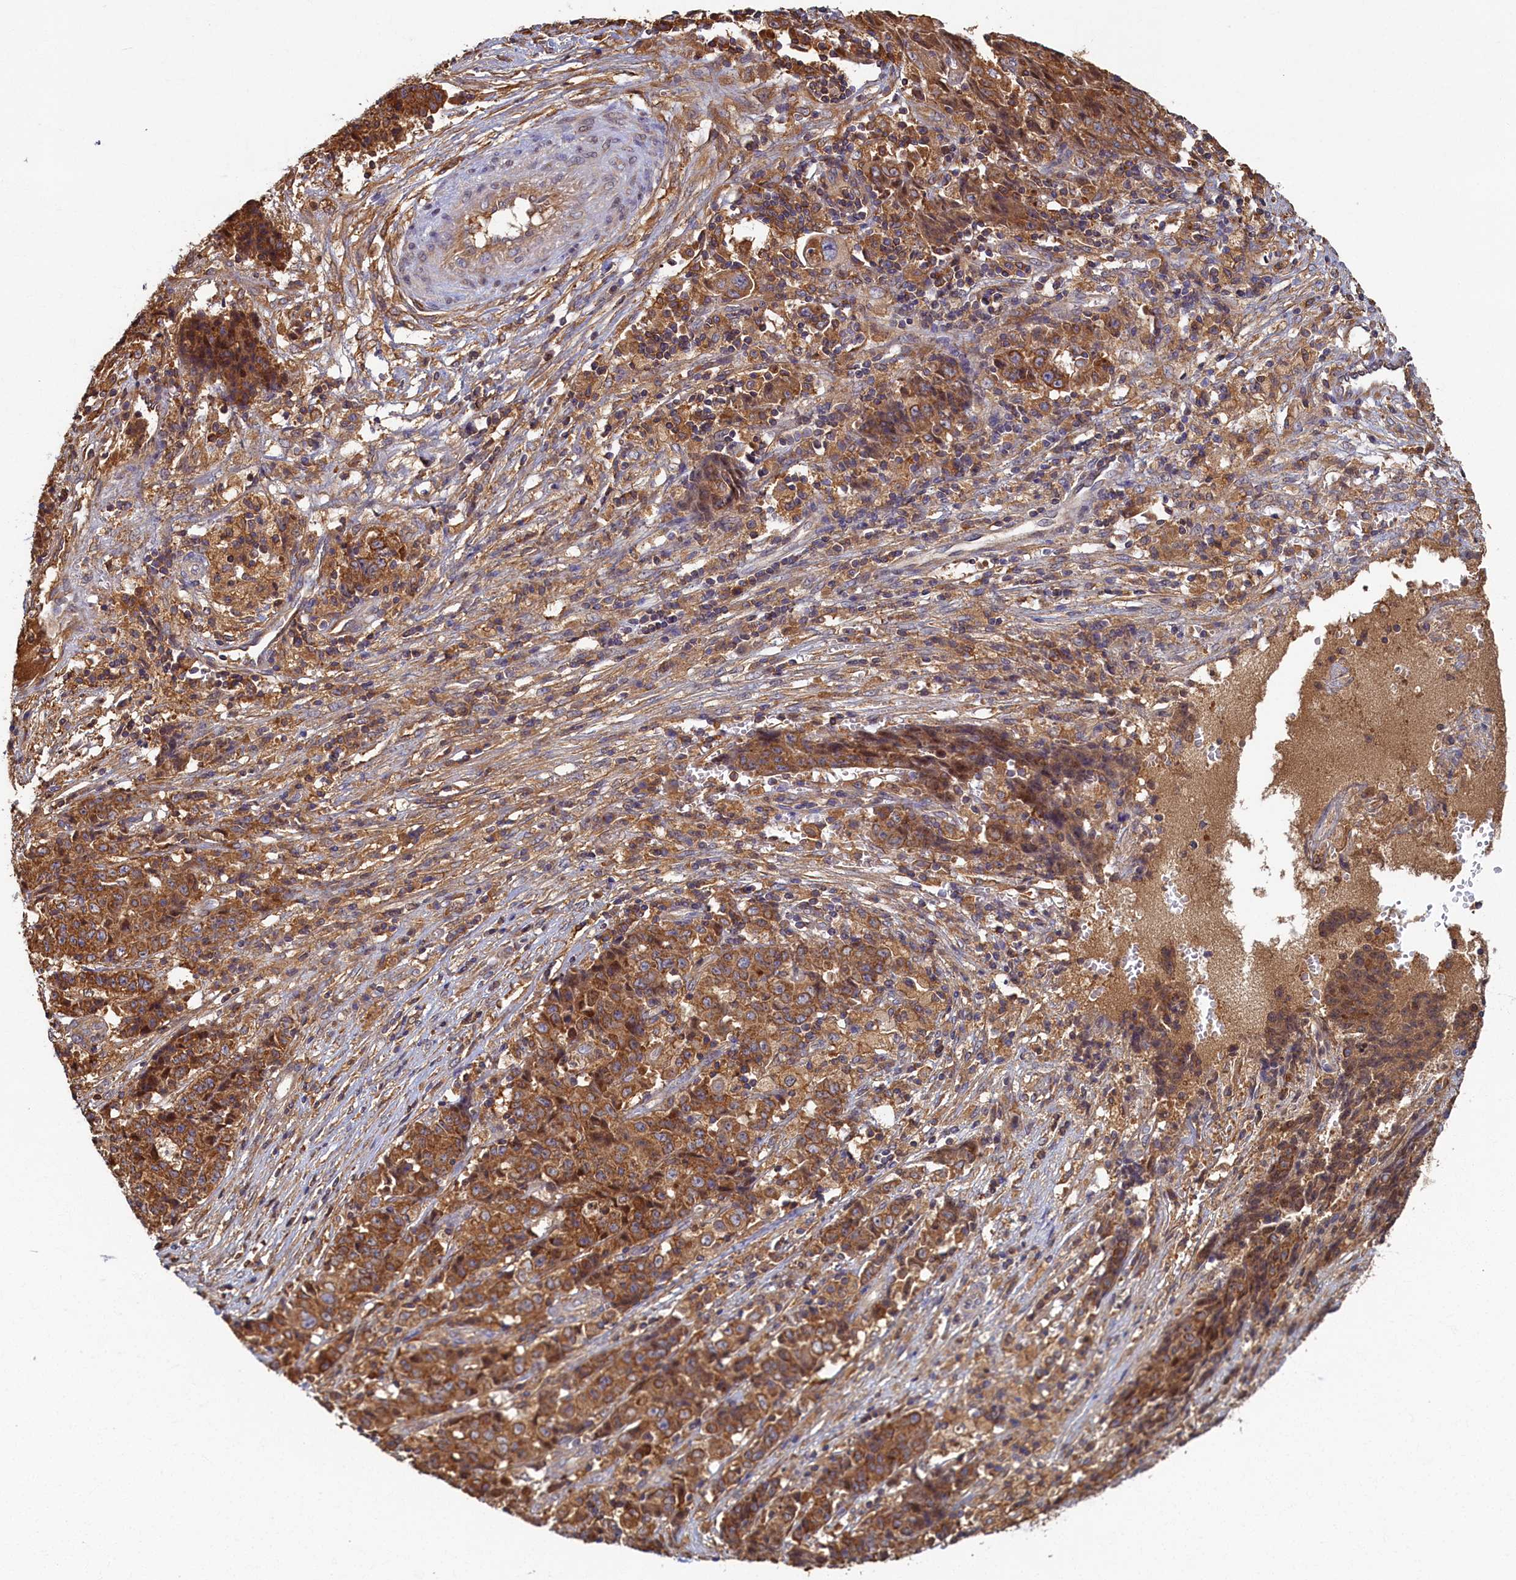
{"staining": {"intensity": "strong", "quantity": ">75%", "location": "cytoplasmic/membranous,nuclear"}, "tissue": "ovarian cancer", "cell_type": "Tumor cells", "image_type": "cancer", "snomed": [{"axis": "morphology", "description": "Carcinoma, endometroid"}, {"axis": "topography", "description": "Ovary"}], "caption": "Immunohistochemistry (IHC) (DAB) staining of ovarian cancer demonstrates strong cytoplasmic/membranous and nuclear protein positivity in about >75% of tumor cells.", "gene": "TIMM8B", "patient": {"sex": "female", "age": 42}}